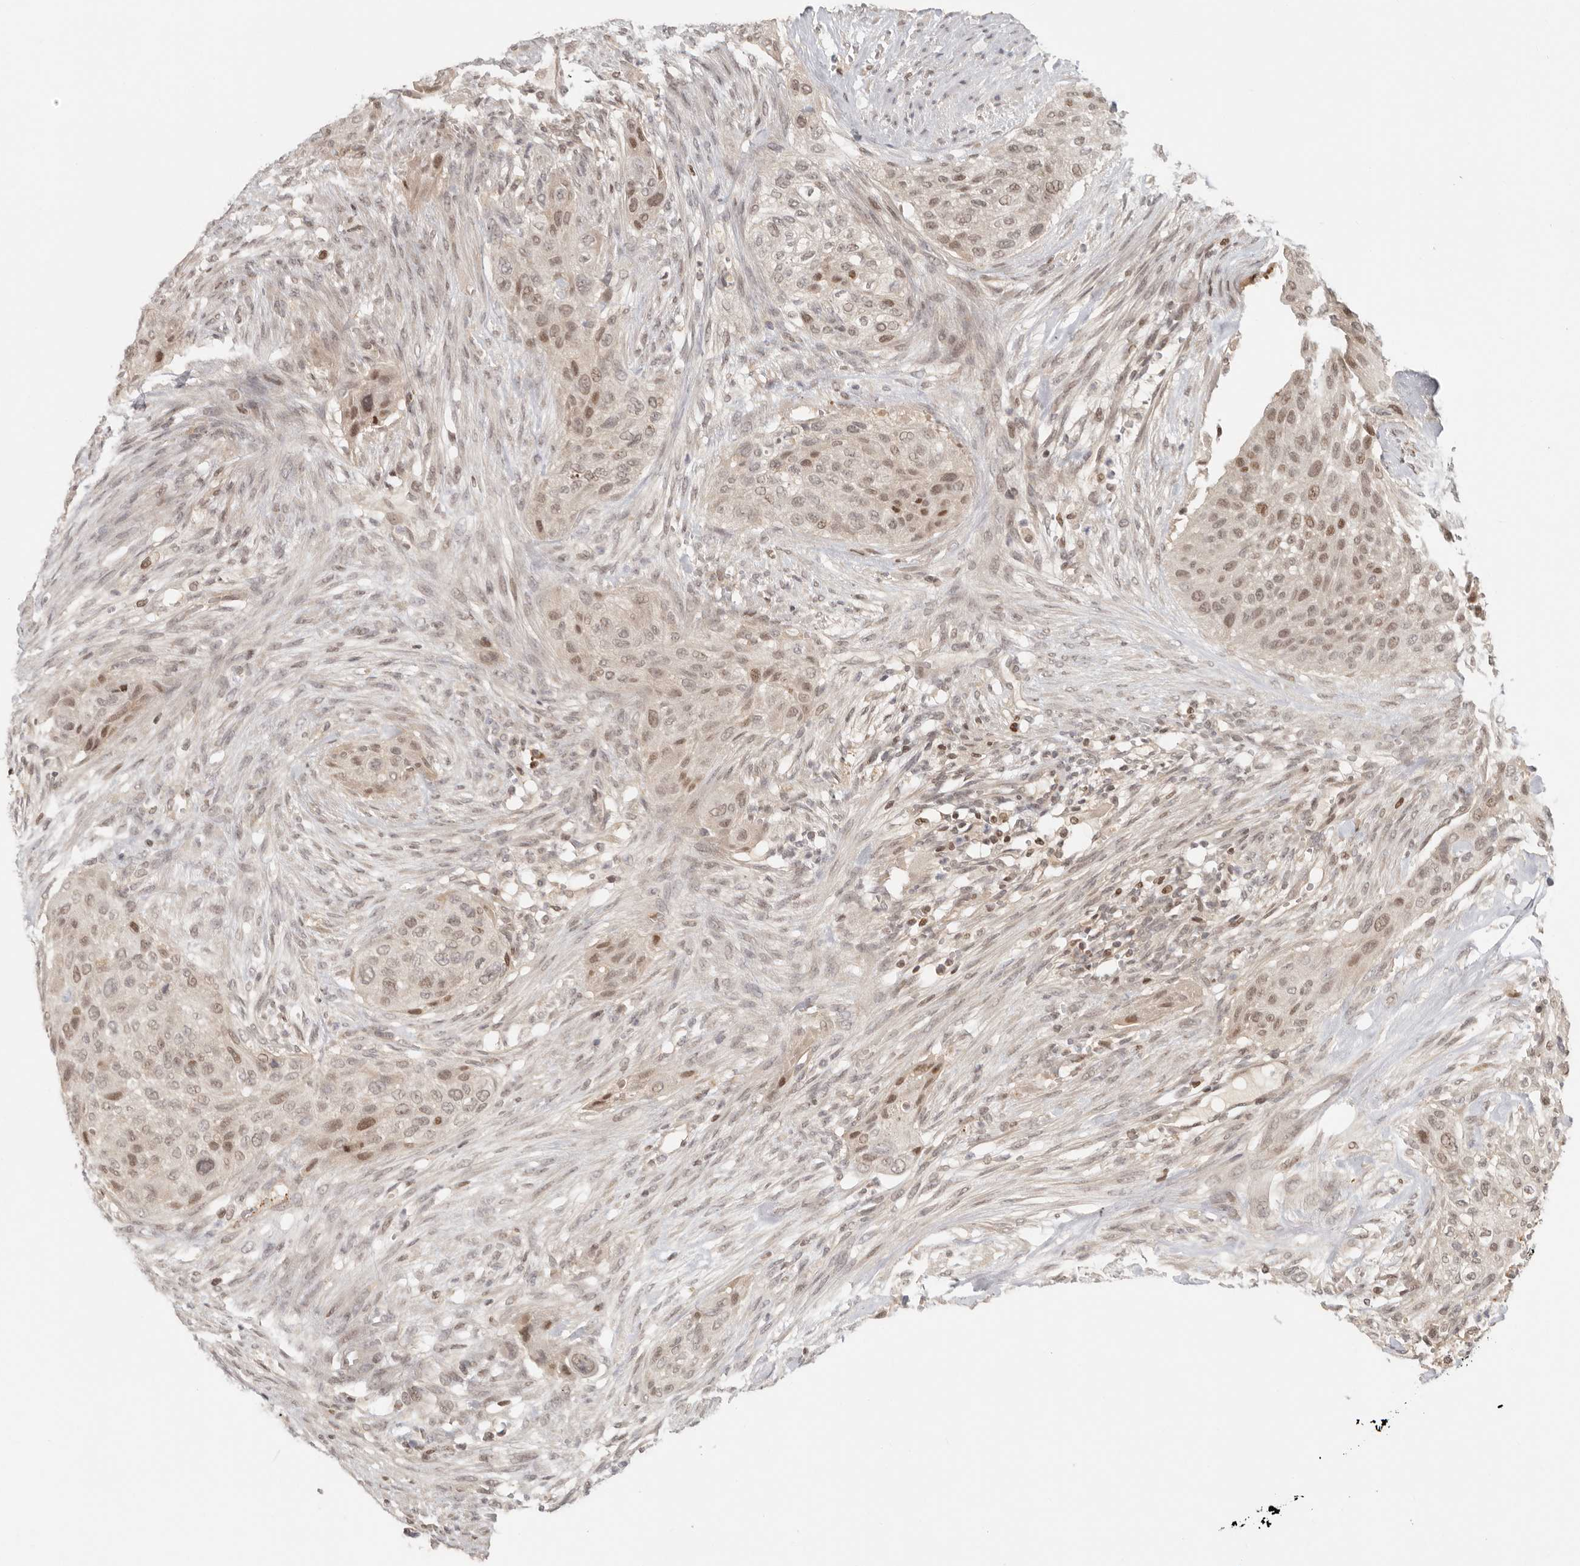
{"staining": {"intensity": "moderate", "quantity": "25%-75%", "location": "nuclear"}, "tissue": "urothelial cancer", "cell_type": "Tumor cells", "image_type": "cancer", "snomed": [{"axis": "morphology", "description": "Urothelial carcinoma, High grade"}, {"axis": "topography", "description": "Urinary bladder"}], "caption": "The histopathology image exhibits a brown stain indicating the presence of a protein in the nuclear of tumor cells in urothelial cancer.", "gene": "PSMA5", "patient": {"sex": "male", "age": 35}}